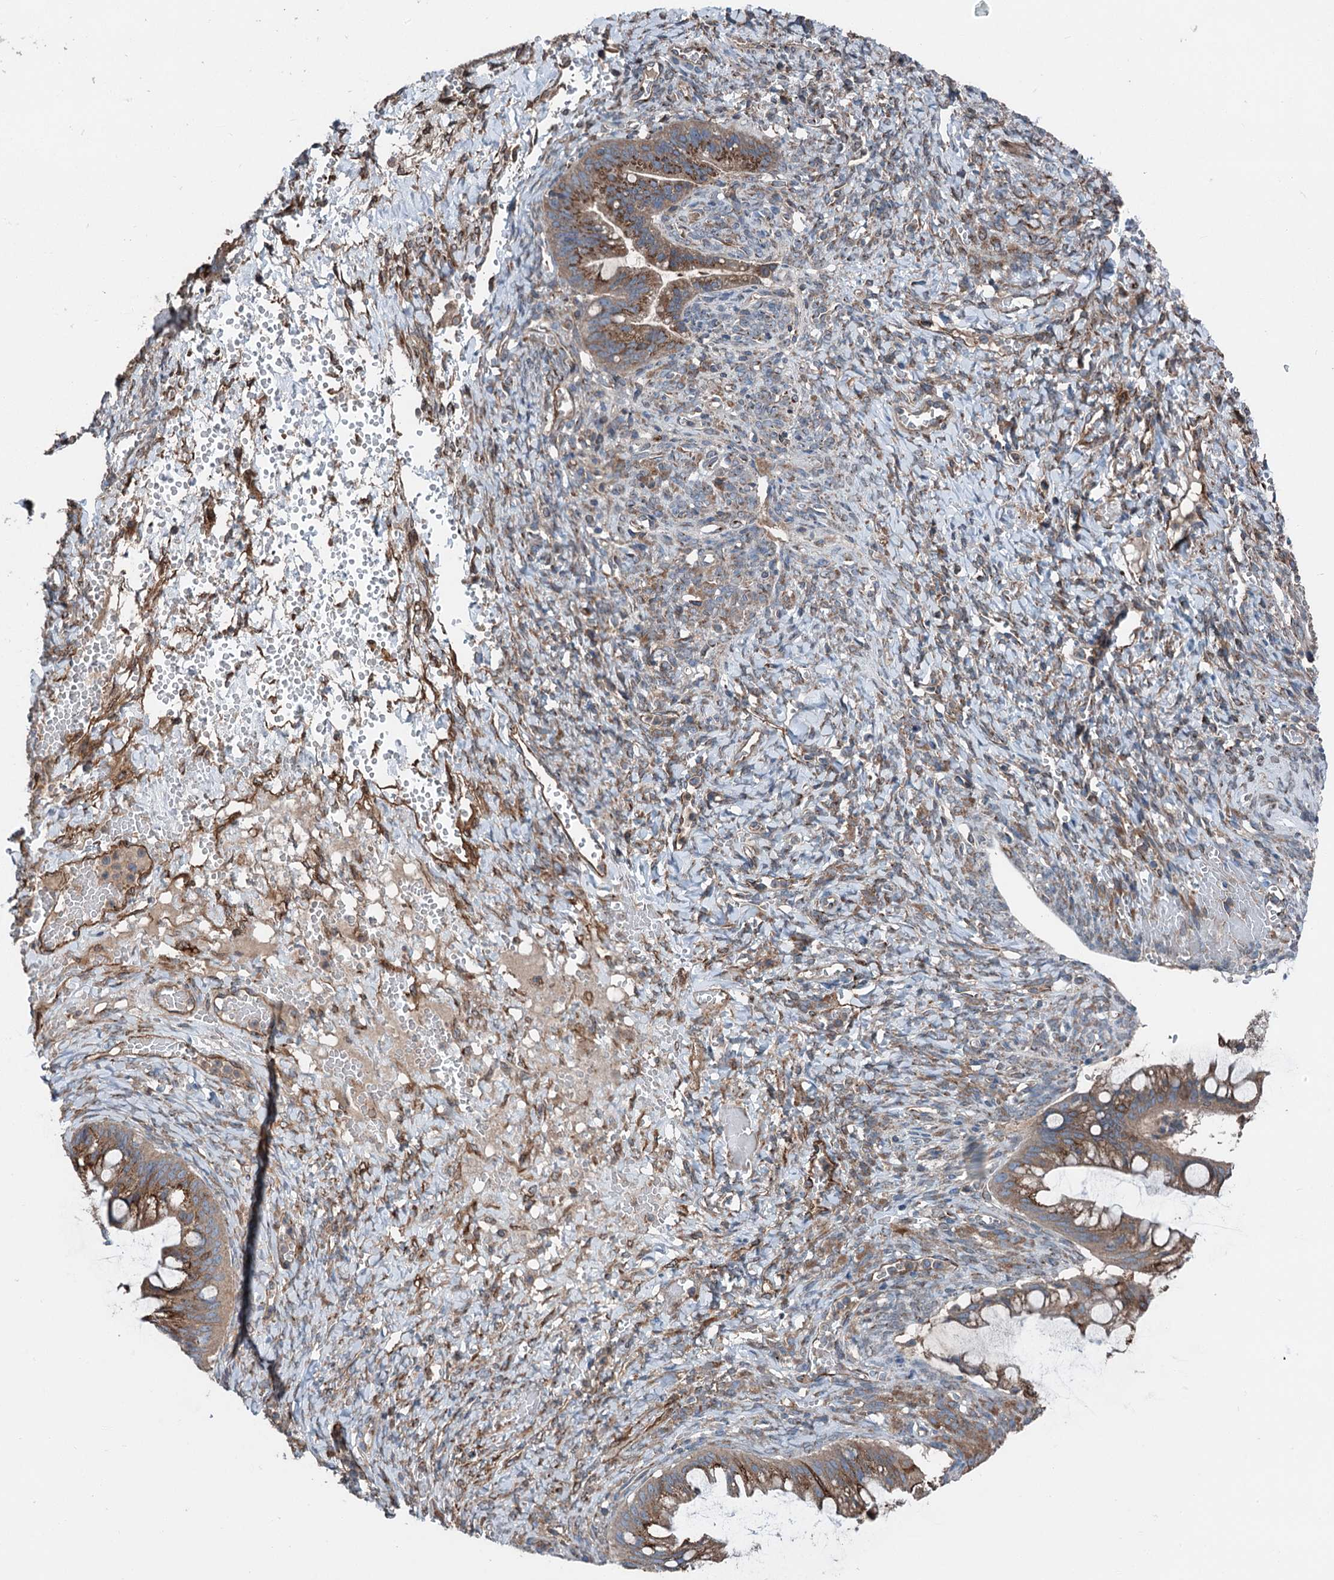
{"staining": {"intensity": "moderate", "quantity": ">75%", "location": "cytoplasmic/membranous"}, "tissue": "ovarian cancer", "cell_type": "Tumor cells", "image_type": "cancer", "snomed": [{"axis": "morphology", "description": "Cystadenocarcinoma, mucinous, NOS"}, {"axis": "topography", "description": "Ovary"}], "caption": "This is an image of immunohistochemistry staining of ovarian cancer, which shows moderate expression in the cytoplasmic/membranous of tumor cells.", "gene": "CALCOCO1", "patient": {"sex": "female", "age": 73}}